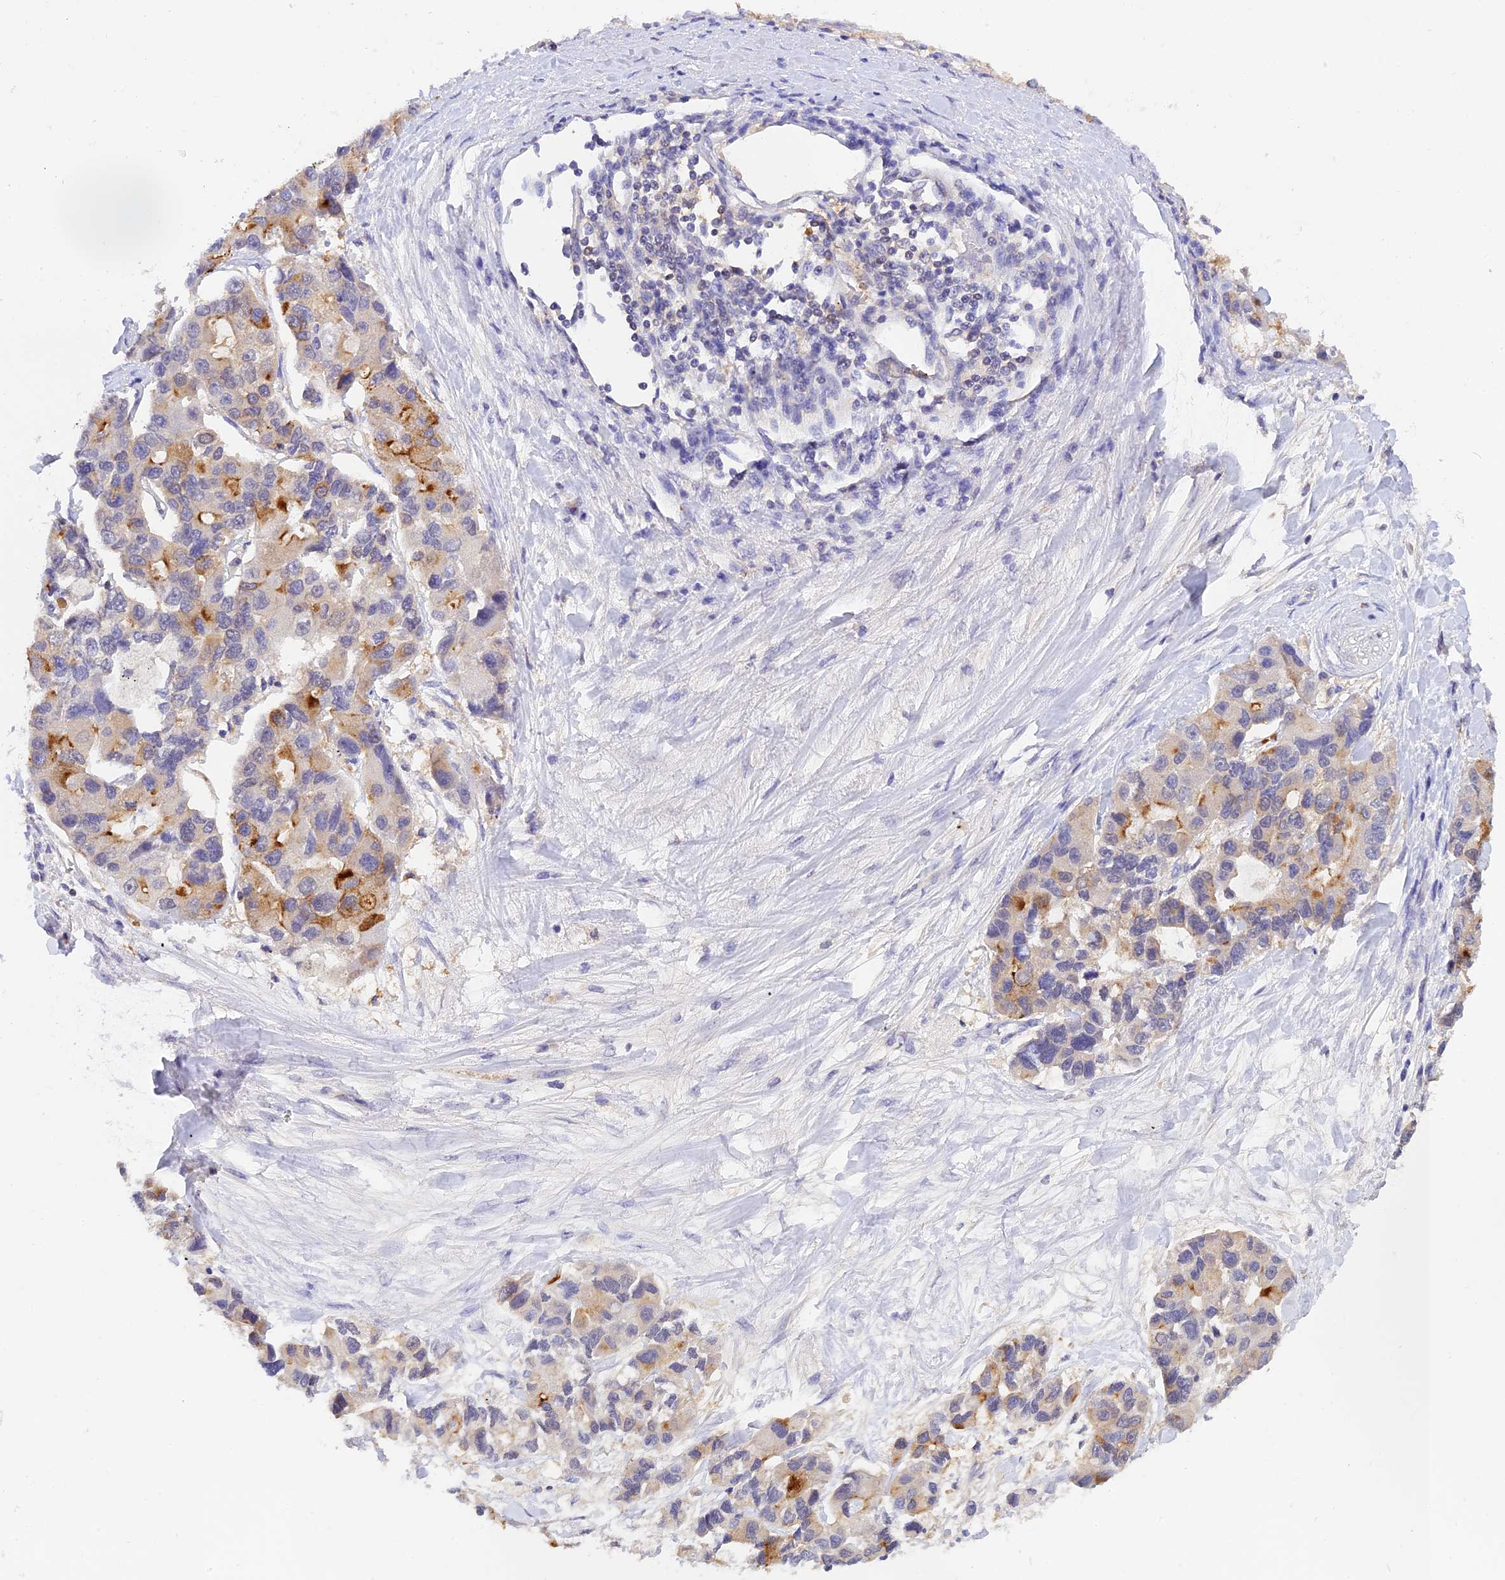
{"staining": {"intensity": "strong", "quantity": "<25%", "location": "cytoplasmic/membranous"}, "tissue": "lung cancer", "cell_type": "Tumor cells", "image_type": "cancer", "snomed": [{"axis": "morphology", "description": "Adenocarcinoma, NOS"}, {"axis": "topography", "description": "Lung"}], "caption": "The micrograph shows a brown stain indicating the presence of a protein in the cytoplasmic/membranous of tumor cells in lung cancer. Nuclei are stained in blue.", "gene": "HDHD2", "patient": {"sex": "female", "age": 54}}